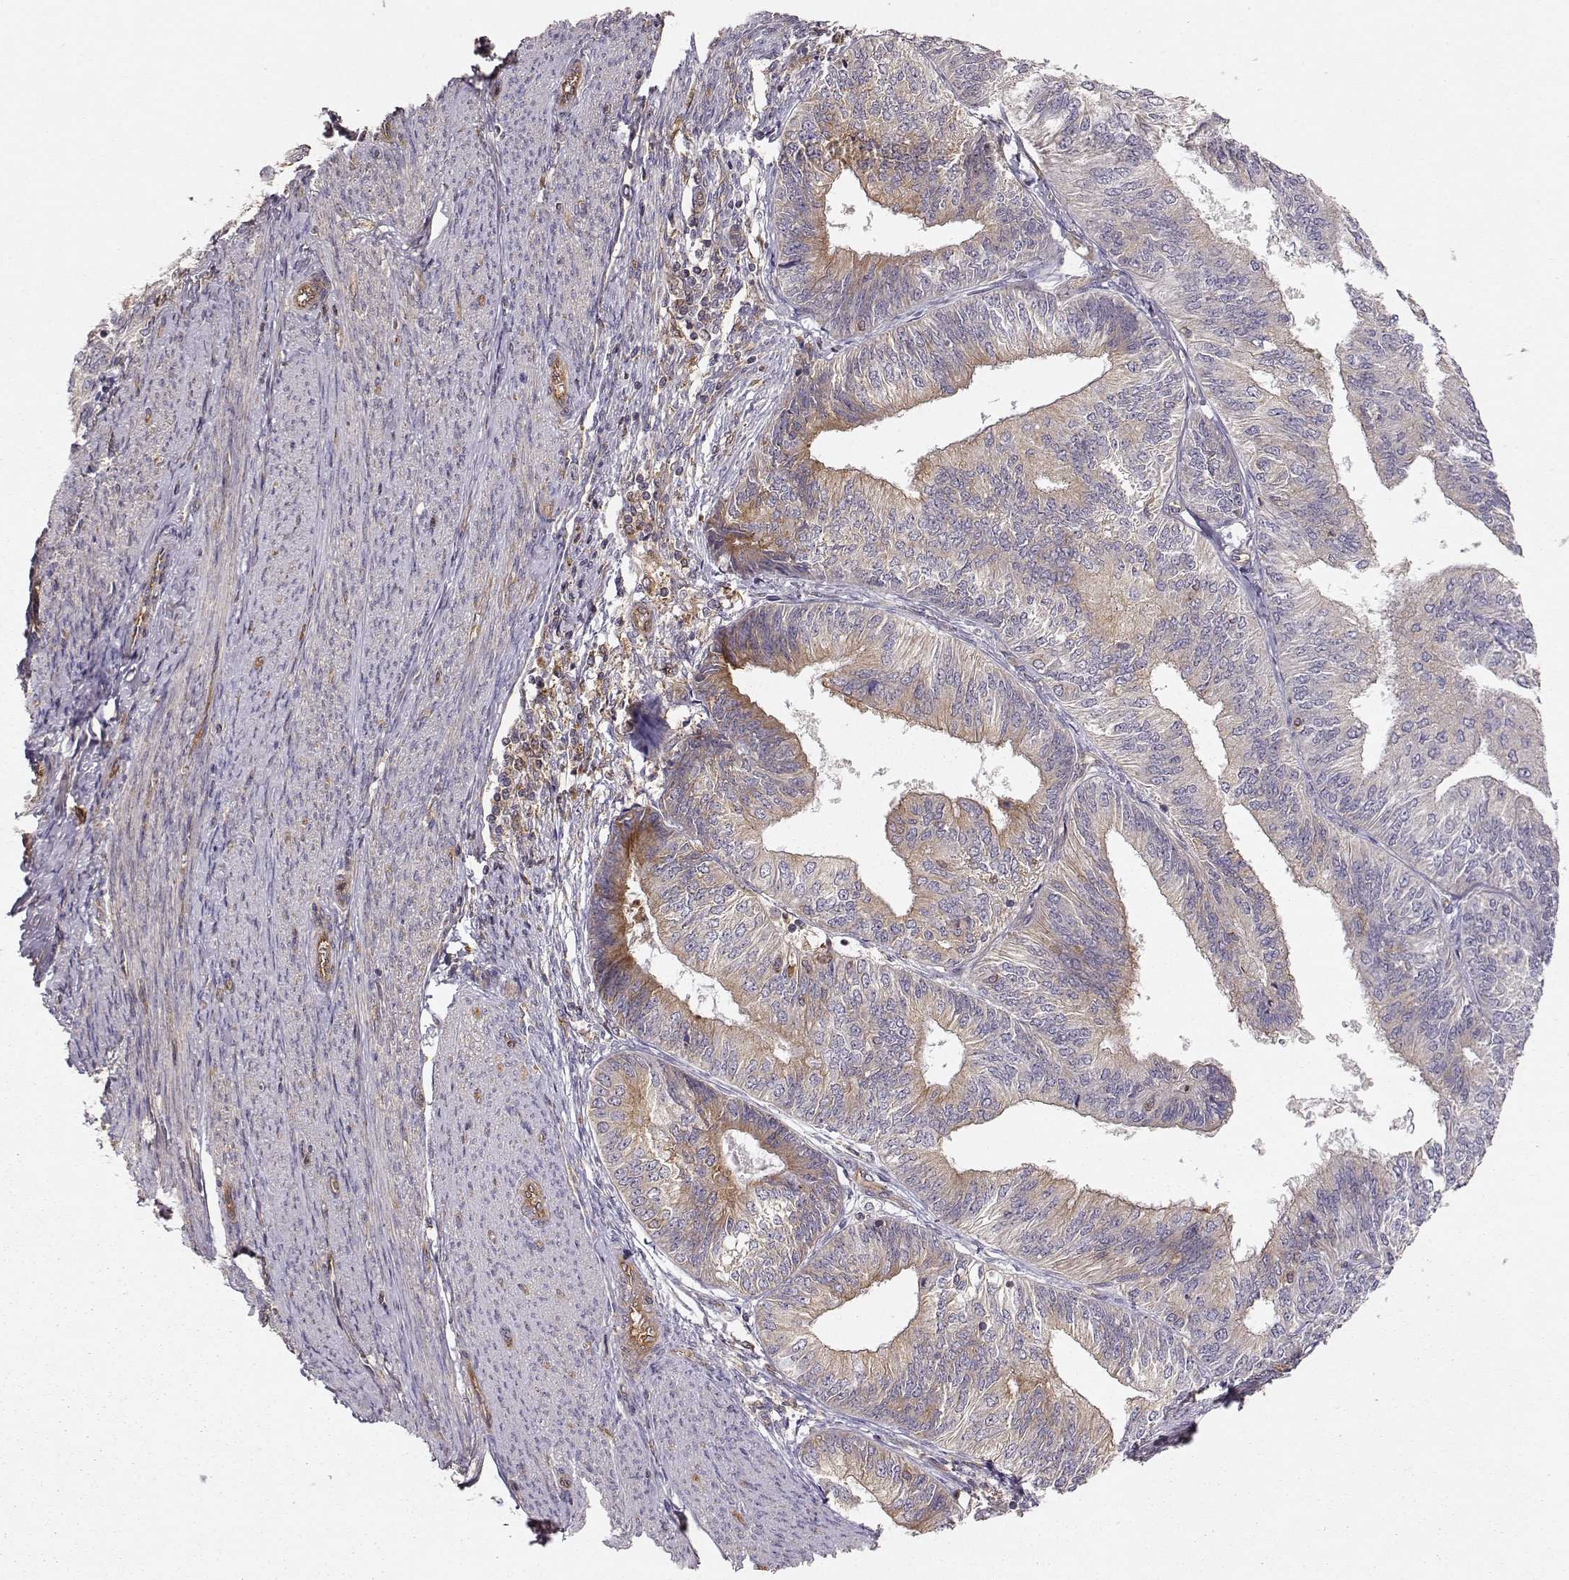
{"staining": {"intensity": "weak", "quantity": ">75%", "location": "cytoplasmic/membranous"}, "tissue": "endometrial cancer", "cell_type": "Tumor cells", "image_type": "cancer", "snomed": [{"axis": "morphology", "description": "Adenocarcinoma, NOS"}, {"axis": "topography", "description": "Endometrium"}], "caption": "This is an image of immunohistochemistry staining of endometrial cancer, which shows weak expression in the cytoplasmic/membranous of tumor cells.", "gene": "ARHGEF2", "patient": {"sex": "female", "age": 58}}